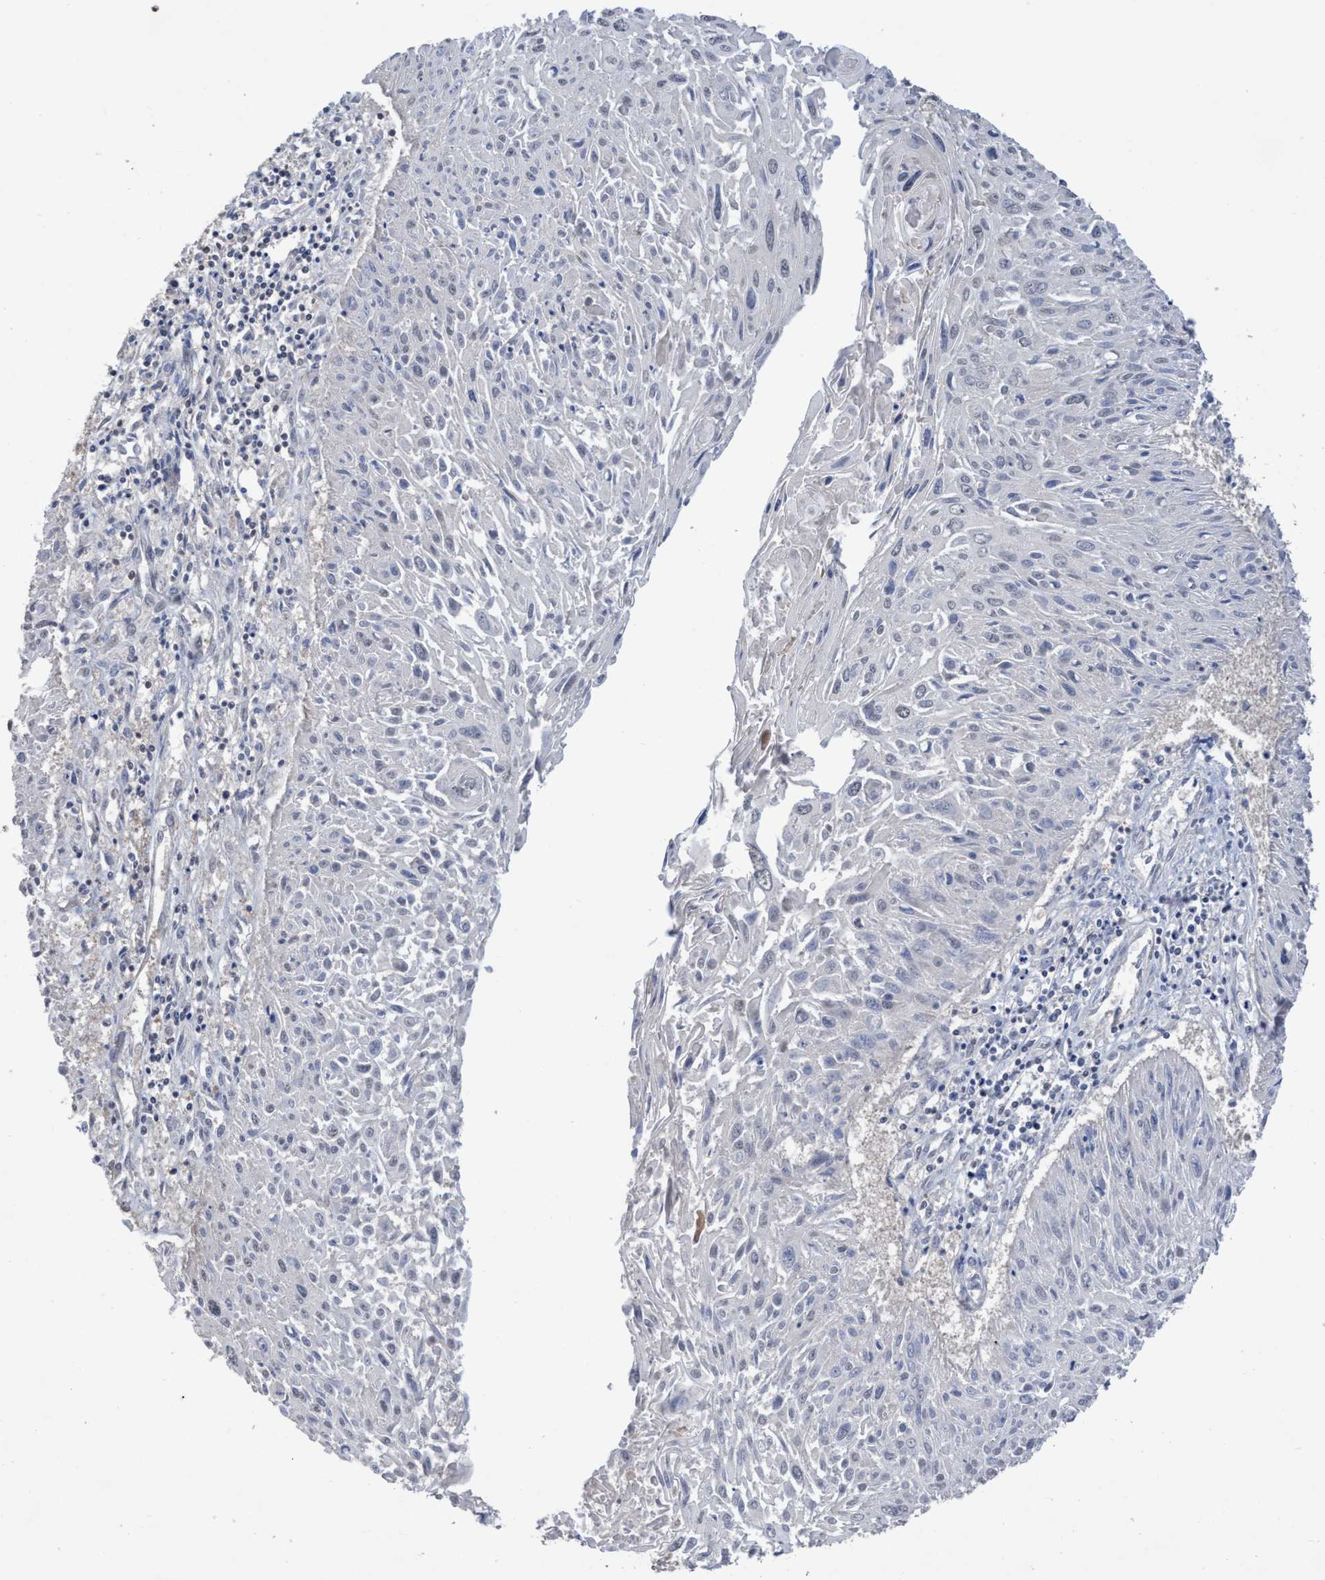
{"staining": {"intensity": "negative", "quantity": "none", "location": "none"}, "tissue": "cervical cancer", "cell_type": "Tumor cells", "image_type": "cancer", "snomed": [{"axis": "morphology", "description": "Squamous cell carcinoma, NOS"}, {"axis": "topography", "description": "Cervix"}], "caption": "Human cervical cancer (squamous cell carcinoma) stained for a protein using immunohistochemistry shows no positivity in tumor cells.", "gene": "GLOD4", "patient": {"sex": "female", "age": 51}}